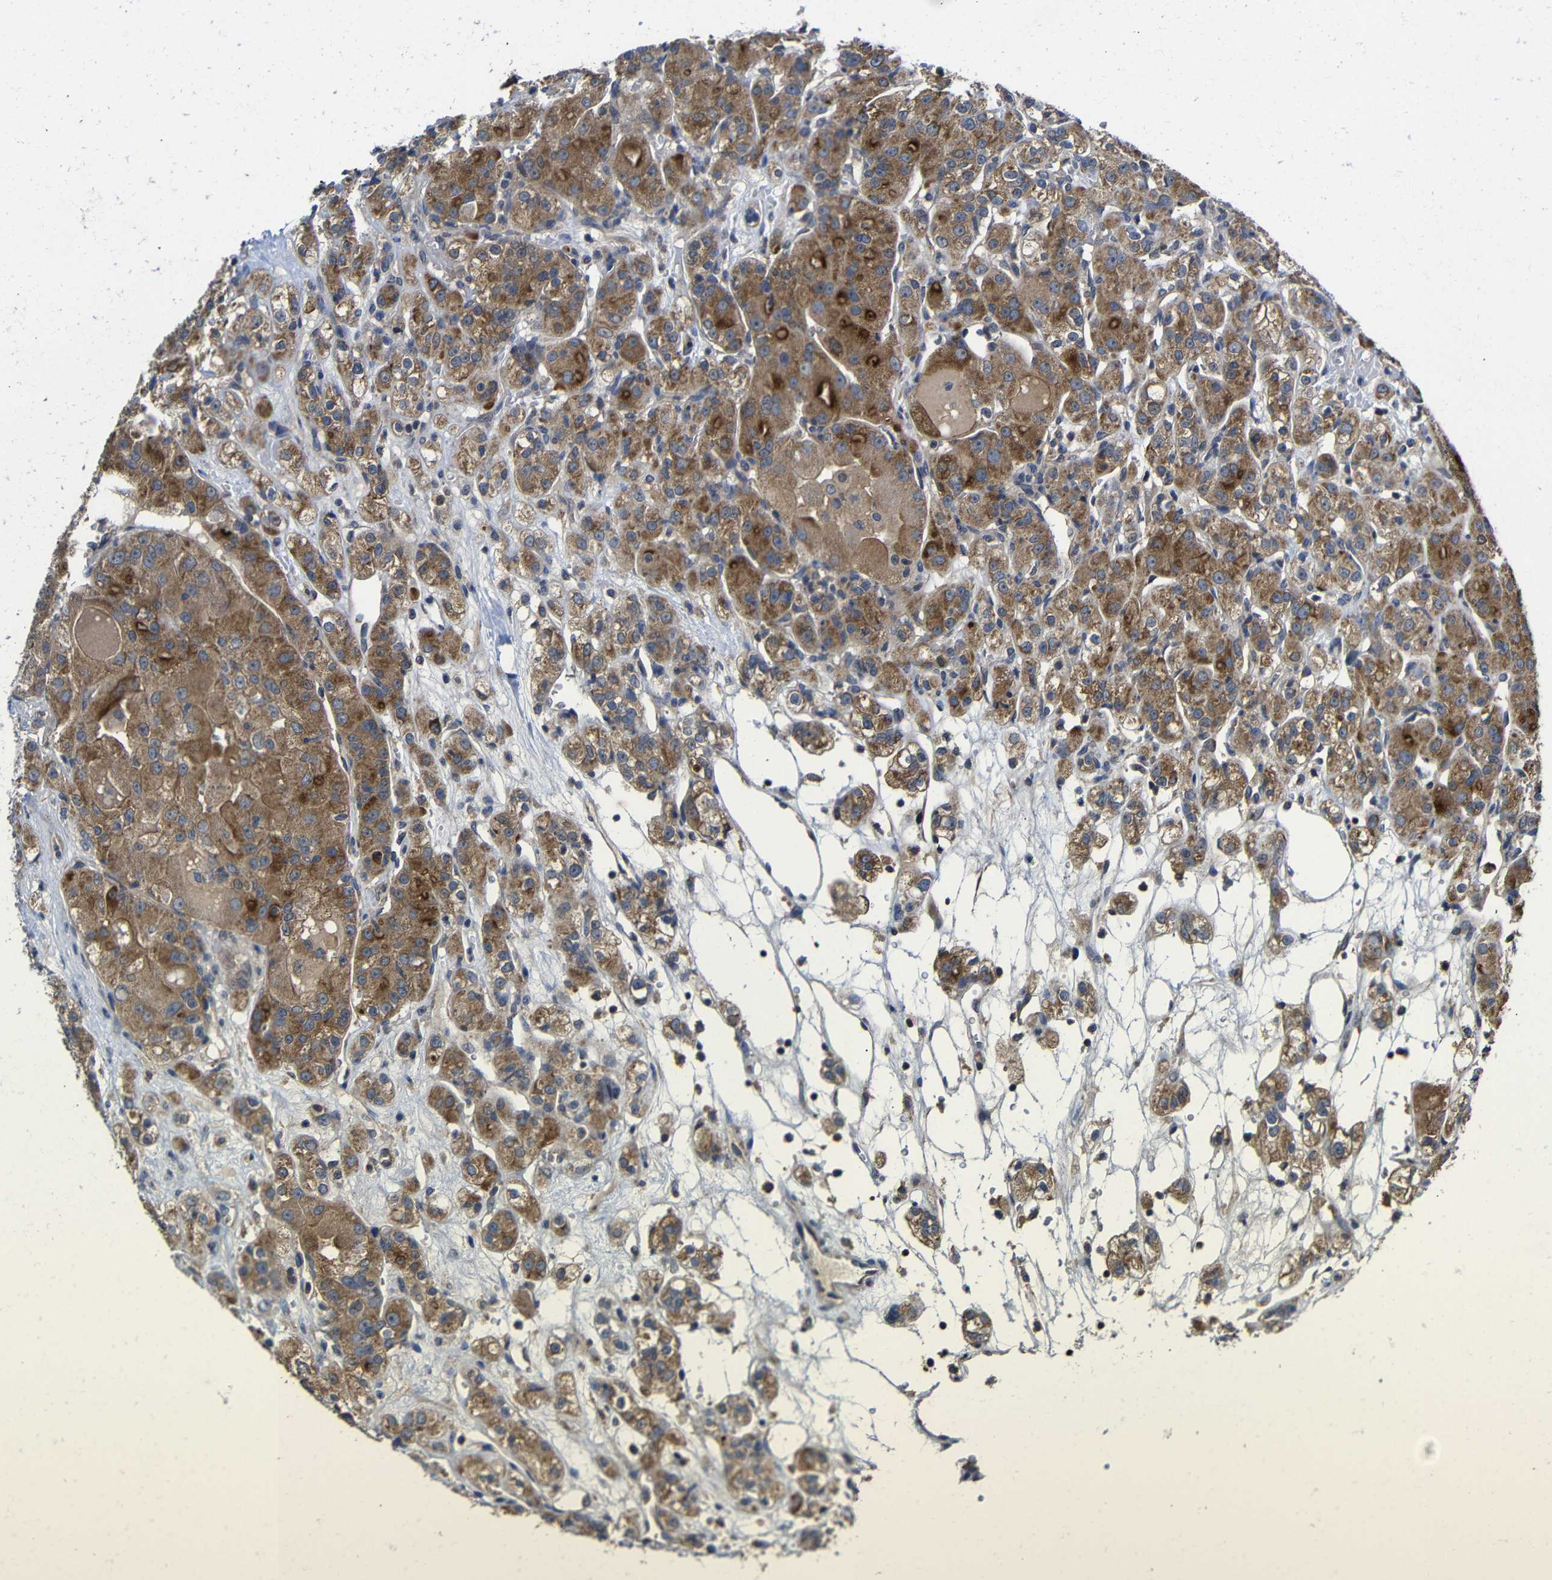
{"staining": {"intensity": "moderate", "quantity": ">75%", "location": "cytoplasmic/membranous"}, "tissue": "renal cancer", "cell_type": "Tumor cells", "image_type": "cancer", "snomed": [{"axis": "morphology", "description": "Normal tissue, NOS"}, {"axis": "morphology", "description": "Adenocarcinoma, NOS"}, {"axis": "topography", "description": "Kidney"}], "caption": "High-power microscopy captured an immunohistochemistry (IHC) photomicrograph of renal cancer (adenocarcinoma), revealing moderate cytoplasmic/membranous positivity in approximately >75% of tumor cells.", "gene": "LPAR5", "patient": {"sex": "male", "age": 61}}